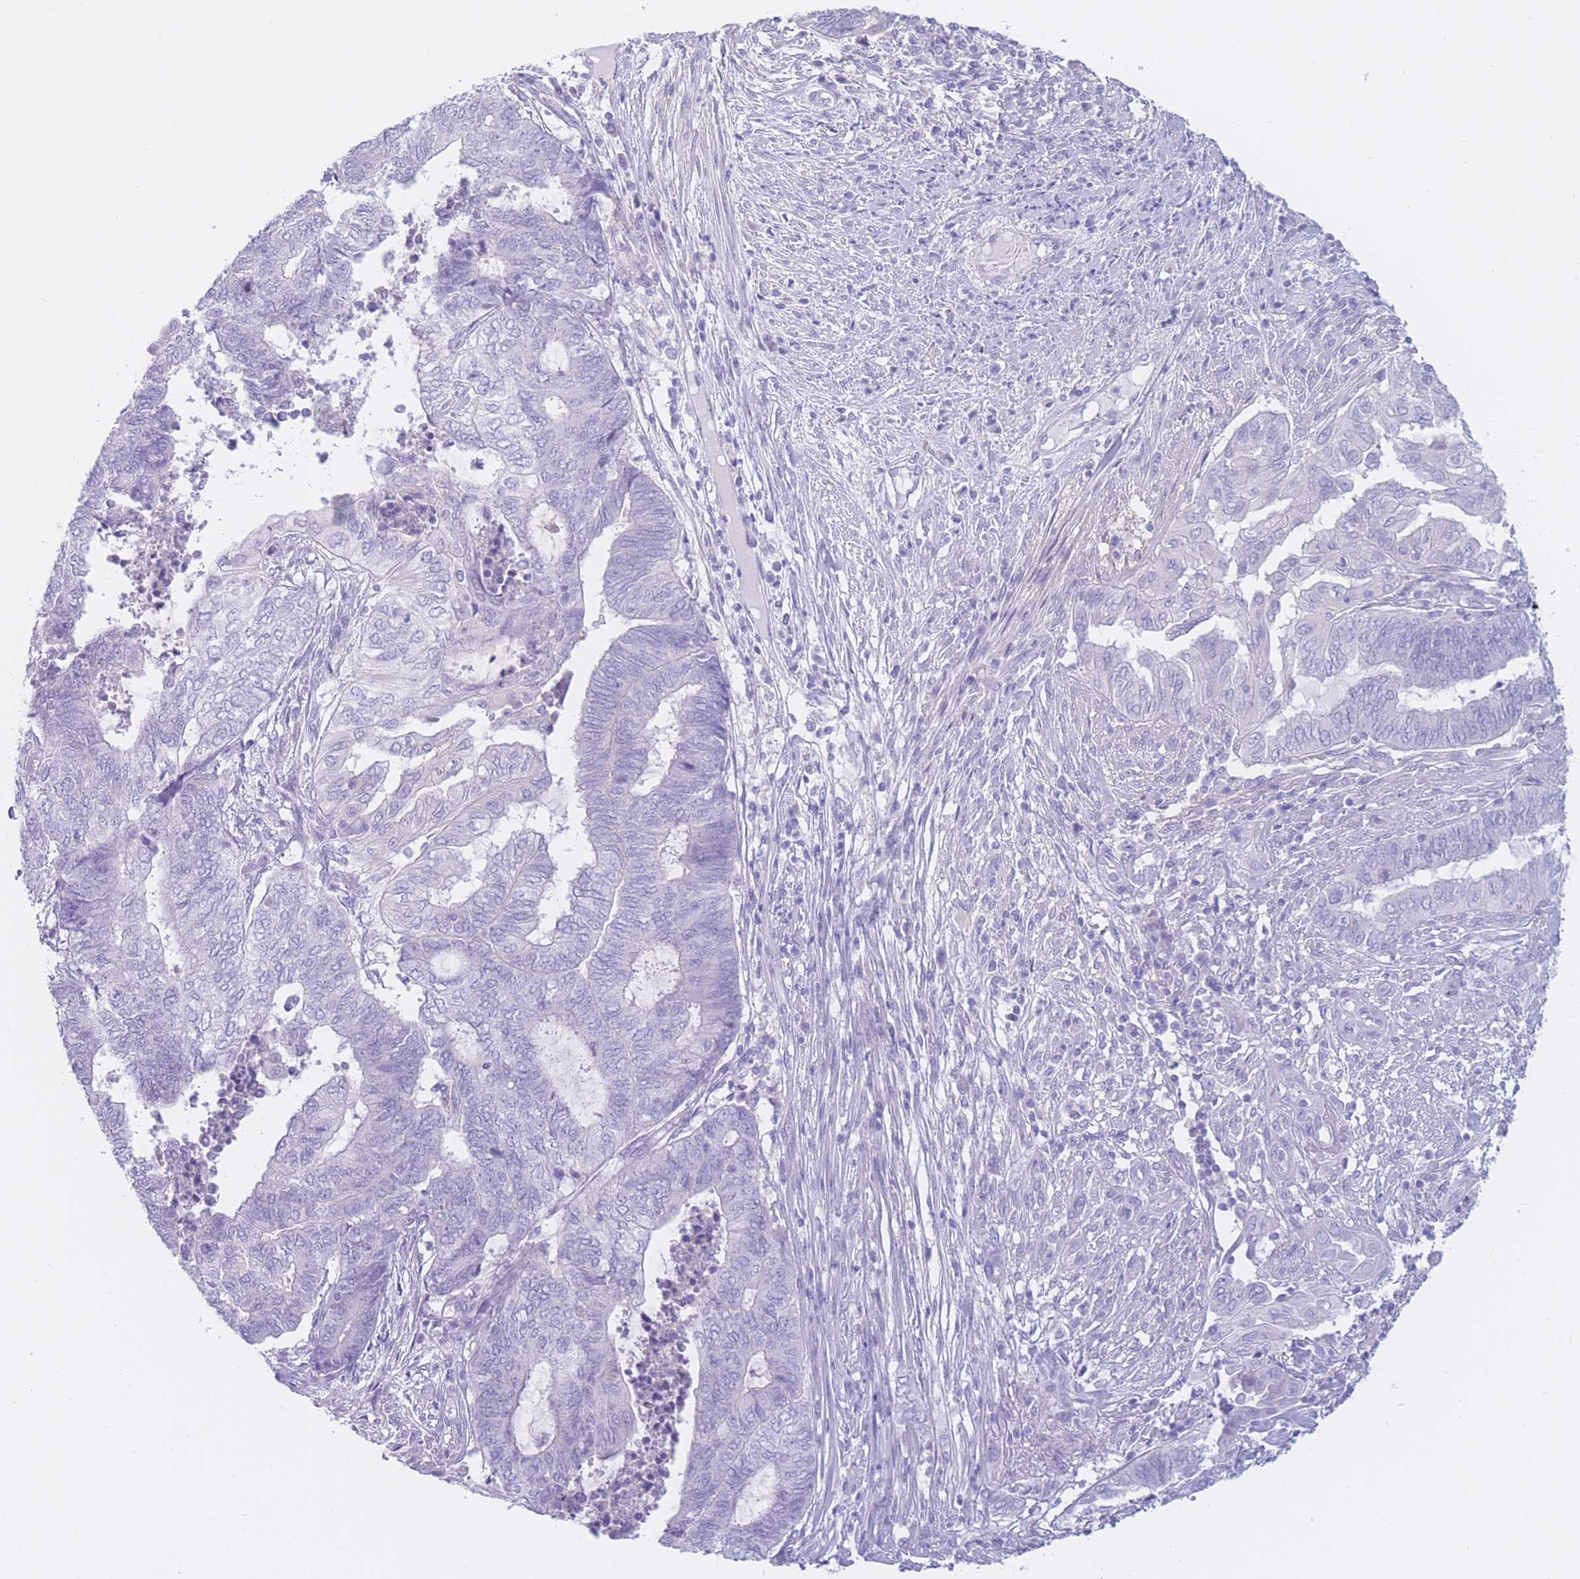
{"staining": {"intensity": "negative", "quantity": "none", "location": "none"}, "tissue": "endometrial cancer", "cell_type": "Tumor cells", "image_type": "cancer", "snomed": [{"axis": "morphology", "description": "Adenocarcinoma, NOS"}, {"axis": "topography", "description": "Uterus"}, {"axis": "topography", "description": "Endometrium"}], "caption": "Tumor cells show no significant expression in endometrial cancer.", "gene": "ZNF212", "patient": {"sex": "female", "age": 70}}